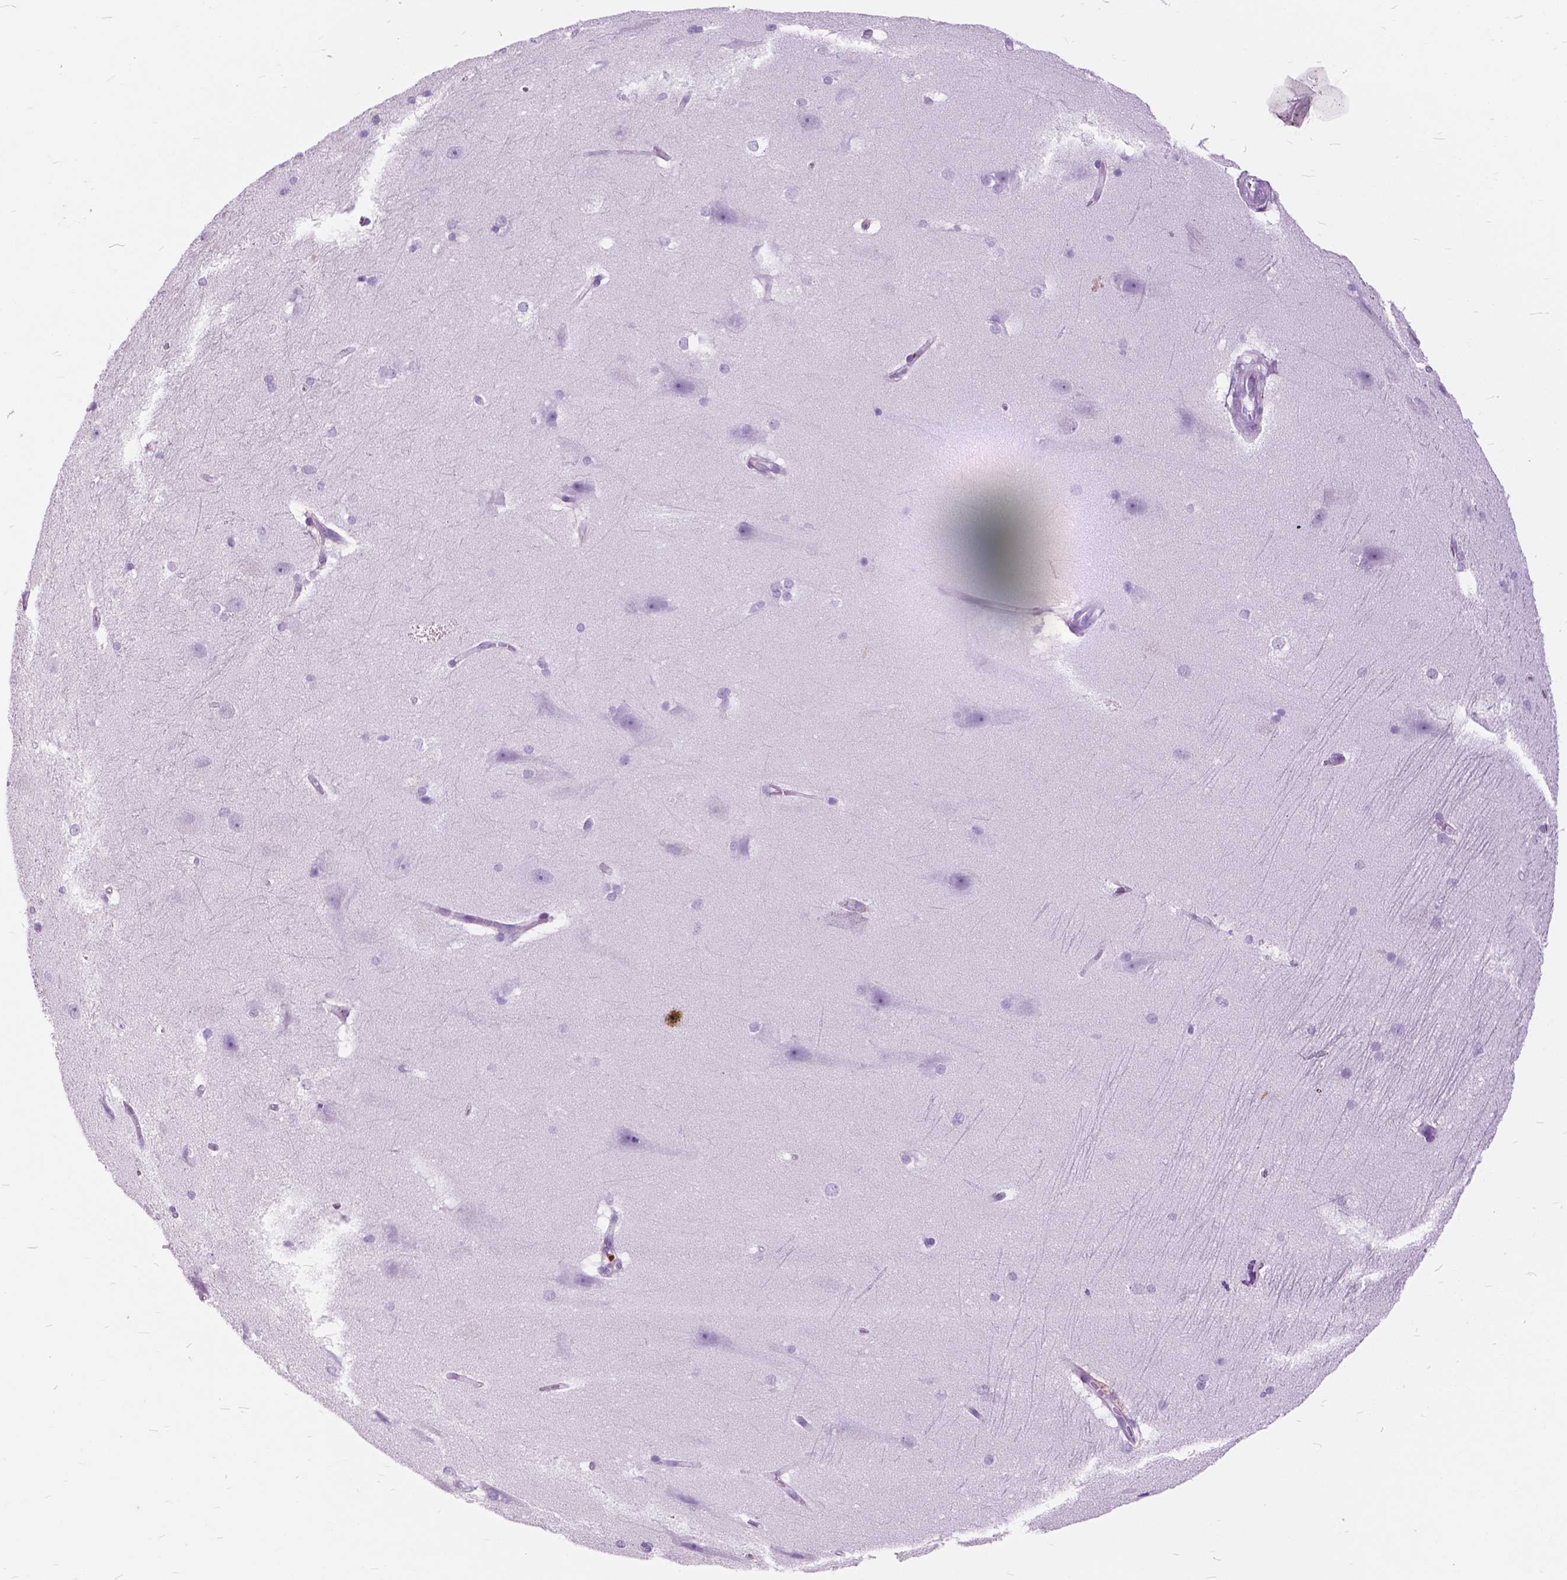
{"staining": {"intensity": "negative", "quantity": "none", "location": "none"}, "tissue": "hippocampus", "cell_type": "Glial cells", "image_type": "normal", "snomed": [{"axis": "morphology", "description": "Normal tissue, NOS"}, {"axis": "topography", "description": "Cerebral cortex"}, {"axis": "topography", "description": "Hippocampus"}], "caption": "This is an immunohistochemistry photomicrograph of unremarkable human hippocampus. There is no expression in glial cells.", "gene": "GDF9", "patient": {"sex": "female", "age": 19}}